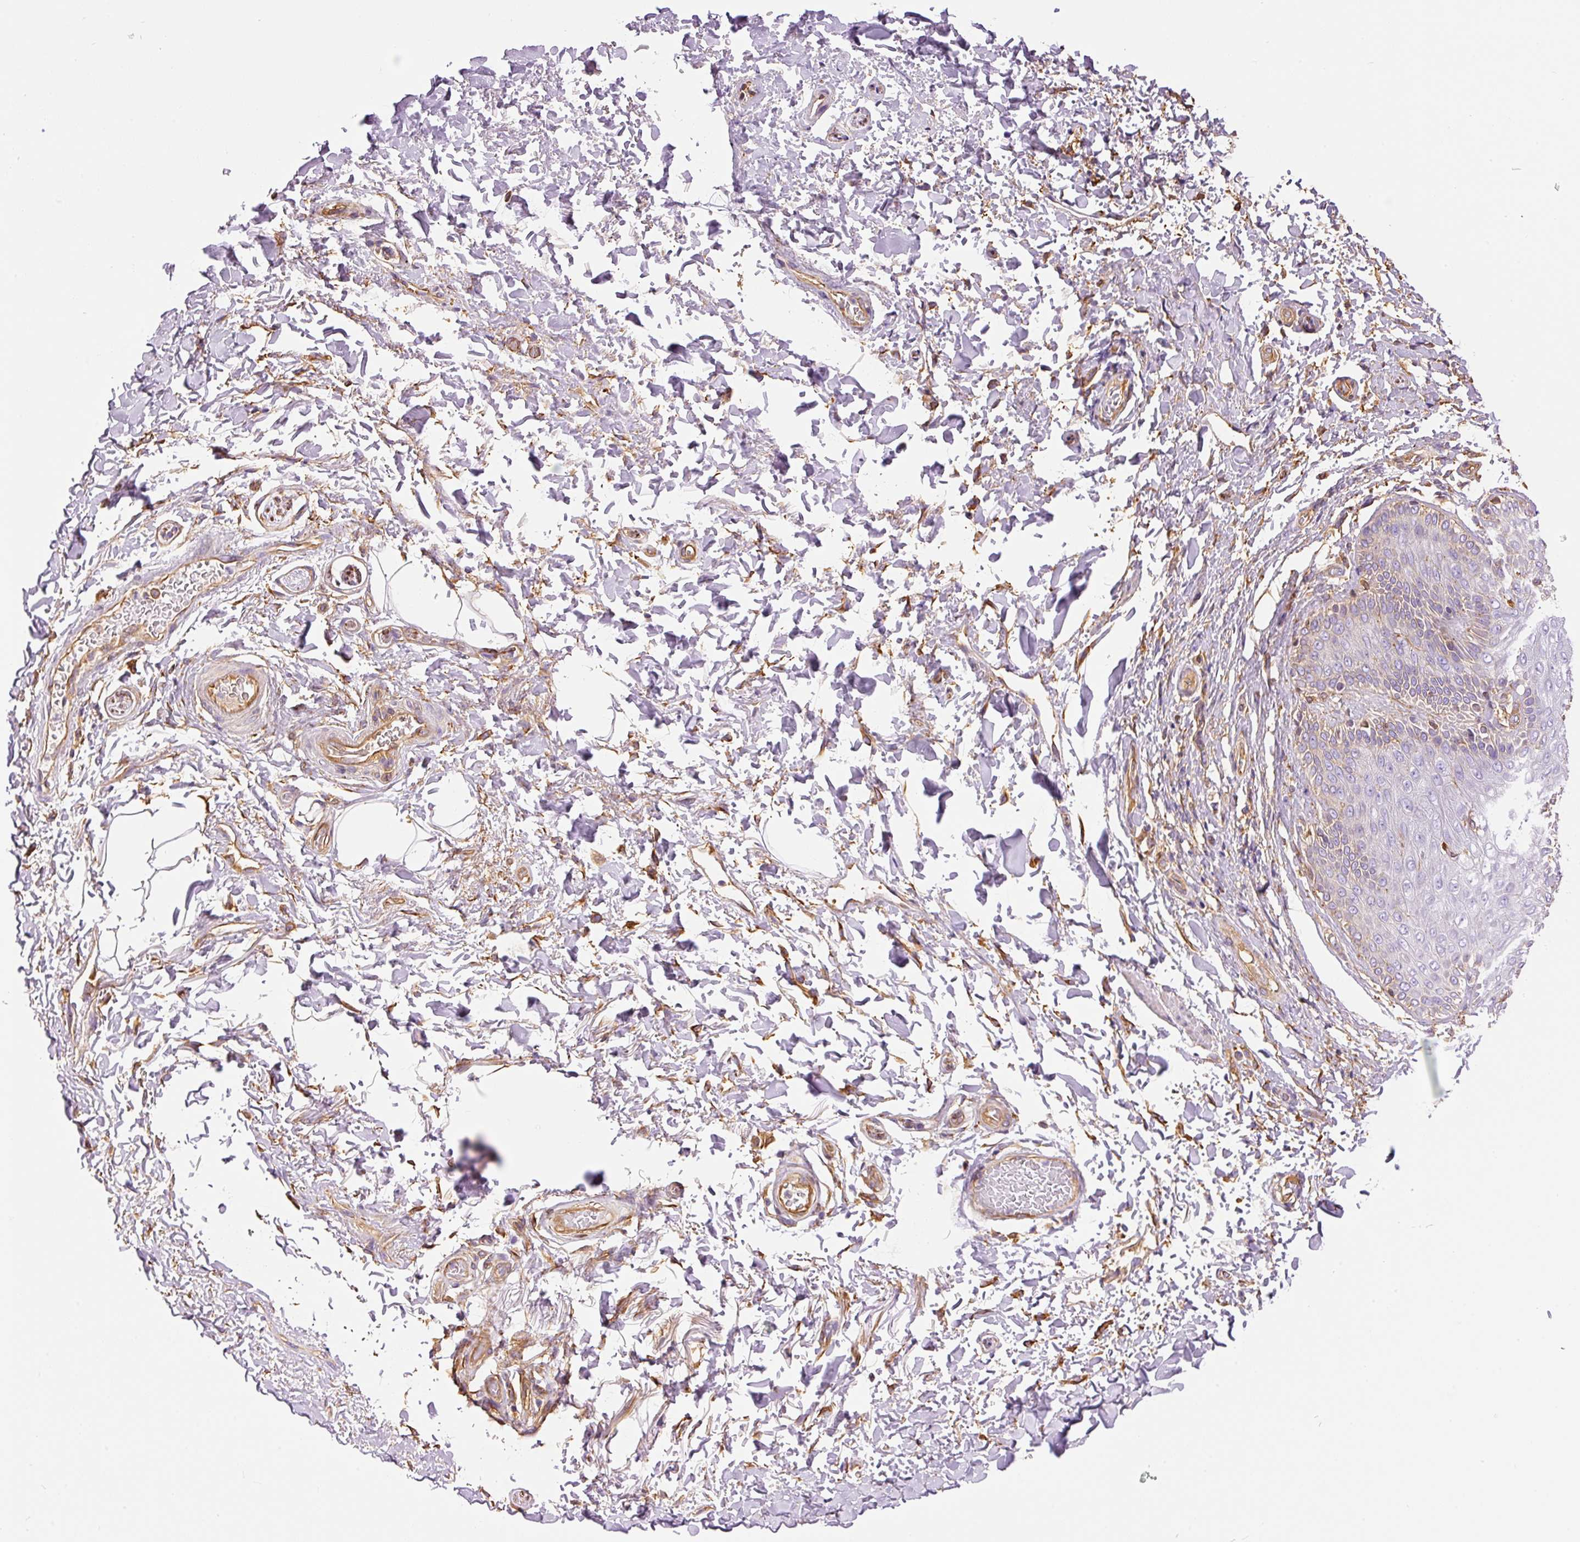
{"staining": {"intensity": "negative", "quantity": "none", "location": "none"}, "tissue": "skin", "cell_type": "Epidermal cells", "image_type": "normal", "snomed": [{"axis": "morphology", "description": "Normal tissue, NOS"}, {"axis": "topography", "description": "Peripheral nerve tissue"}], "caption": "This is a histopathology image of immunohistochemistry staining of unremarkable skin, which shows no staining in epidermal cells. Nuclei are stained in blue.", "gene": "ENSG00000249624", "patient": {"sex": "male", "age": 51}}